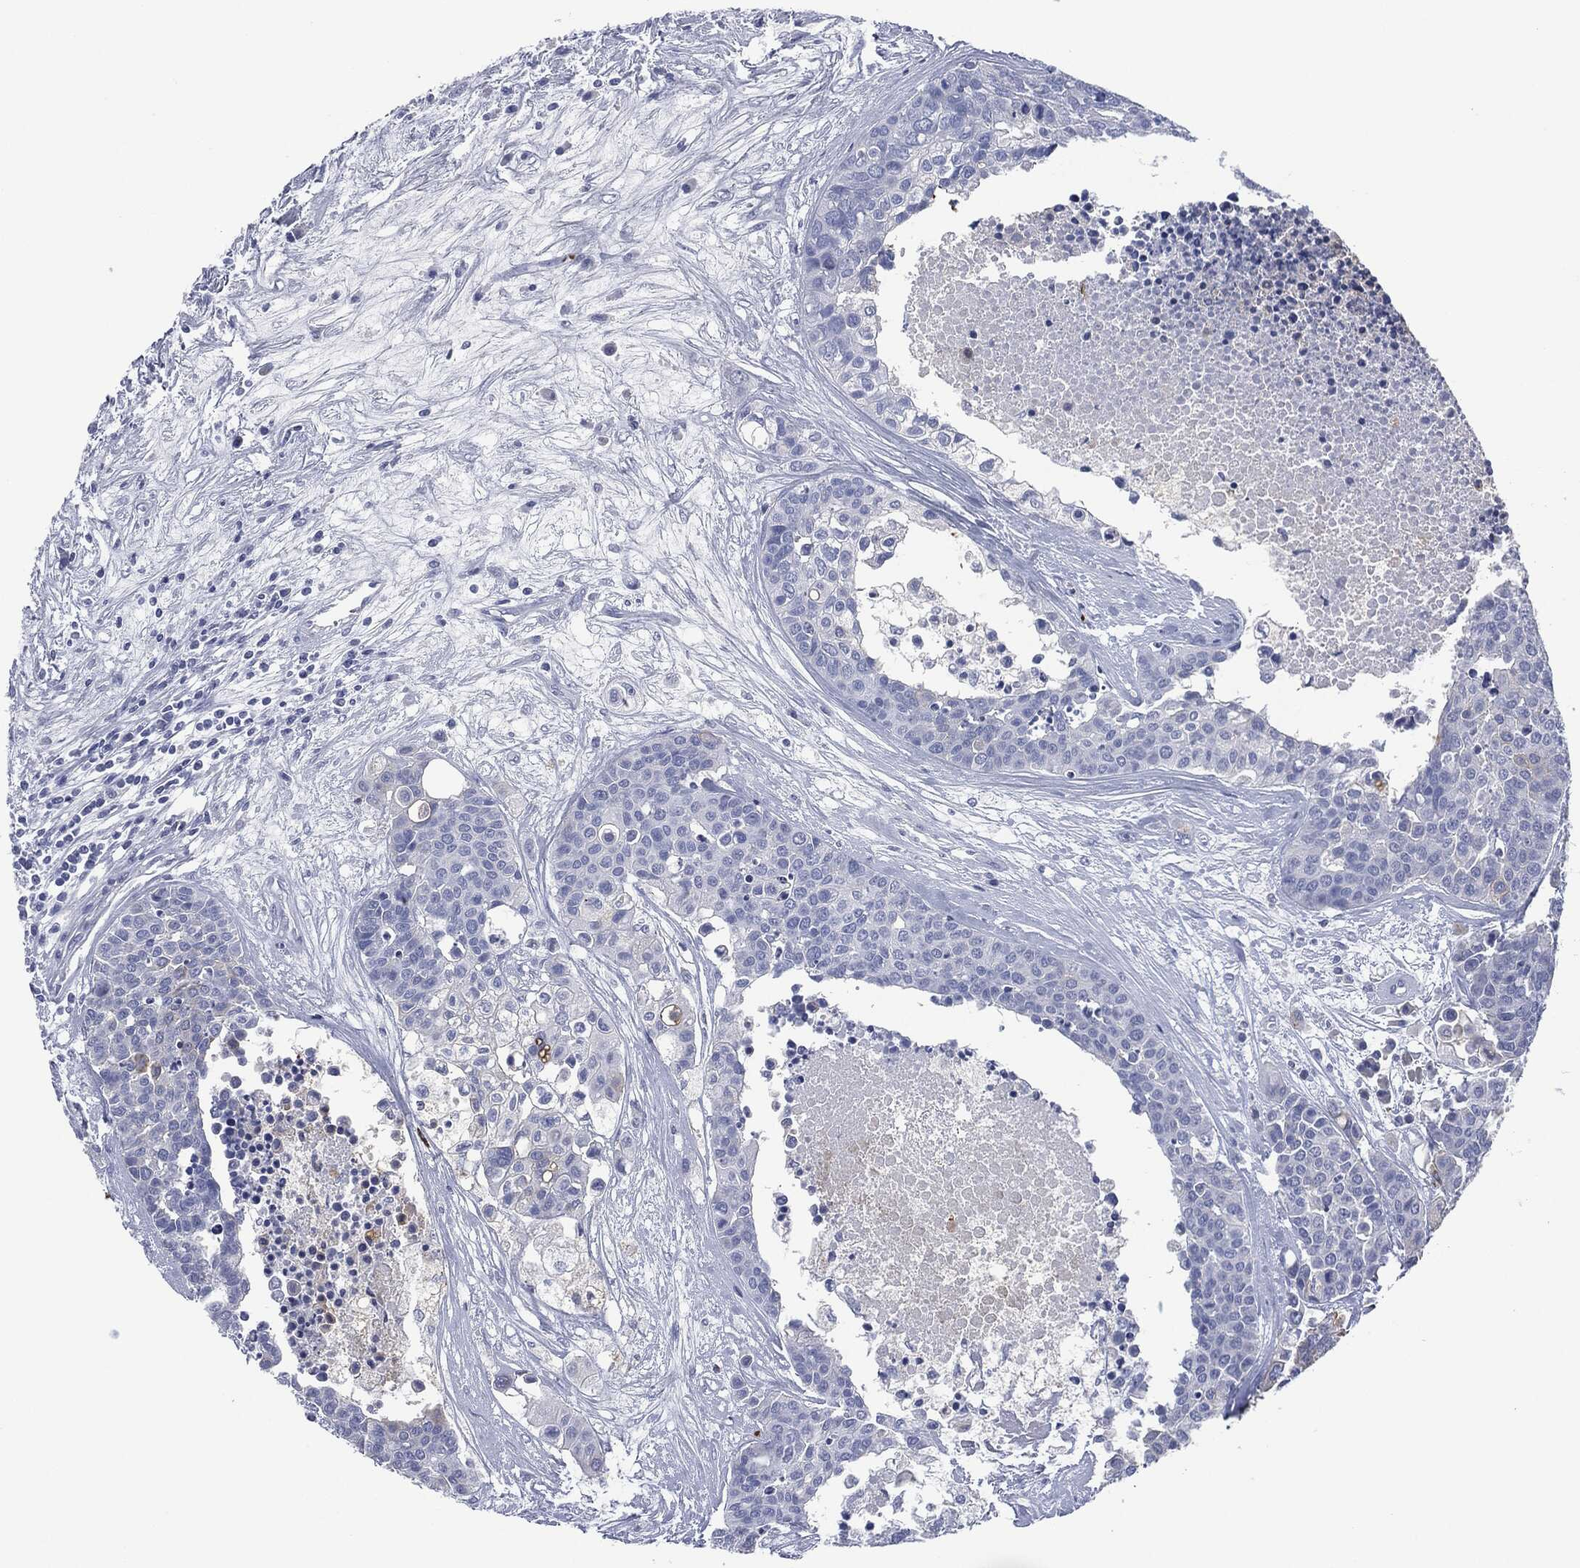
{"staining": {"intensity": "negative", "quantity": "none", "location": "none"}, "tissue": "carcinoid", "cell_type": "Tumor cells", "image_type": "cancer", "snomed": [{"axis": "morphology", "description": "Carcinoid, malignant, NOS"}, {"axis": "topography", "description": "Colon"}], "caption": "This is an immunohistochemistry (IHC) image of carcinoid. There is no staining in tumor cells.", "gene": "CEACAM8", "patient": {"sex": "male", "age": 81}}